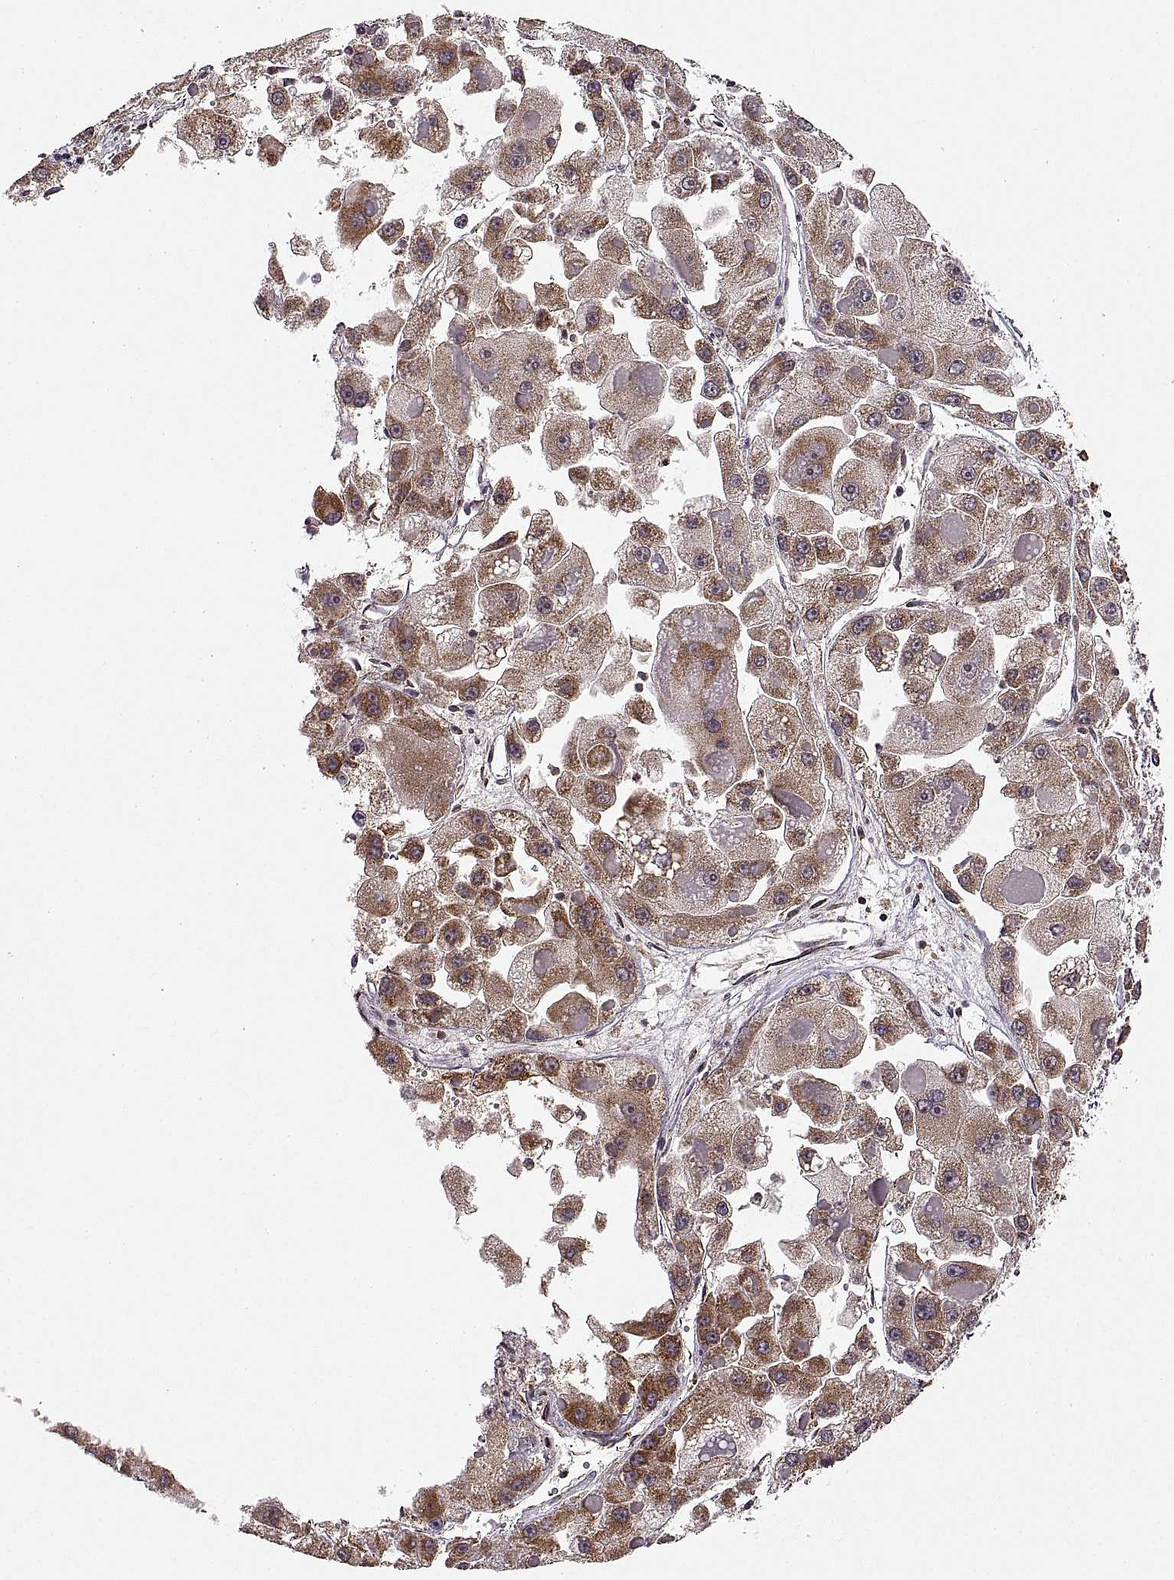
{"staining": {"intensity": "moderate", "quantity": ">75%", "location": "cytoplasmic/membranous"}, "tissue": "liver cancer", "cell_type": "Tumor cells", "image_type": "cancer", "snomed": [{"axis": "morphology", "description": "Carcinoma, Hepatocellular, NOS"}, {"axis": "topography", "description": "Liver"}], "caption": "DAB immunohistochemical staining of human liver cancer (hepatocellular carcinoma) reveals moderate cytoplasmic/membranous protein positivity in approximately >75% of tumor cells. (Stains: DAB (3,3'-diaminobenzidine) in brown, nuclei in blue, Microscopy: brightfield microscopy at high magnification).", "gene": "MANBAL", "patient": {"sex": "female", "age": 73}}